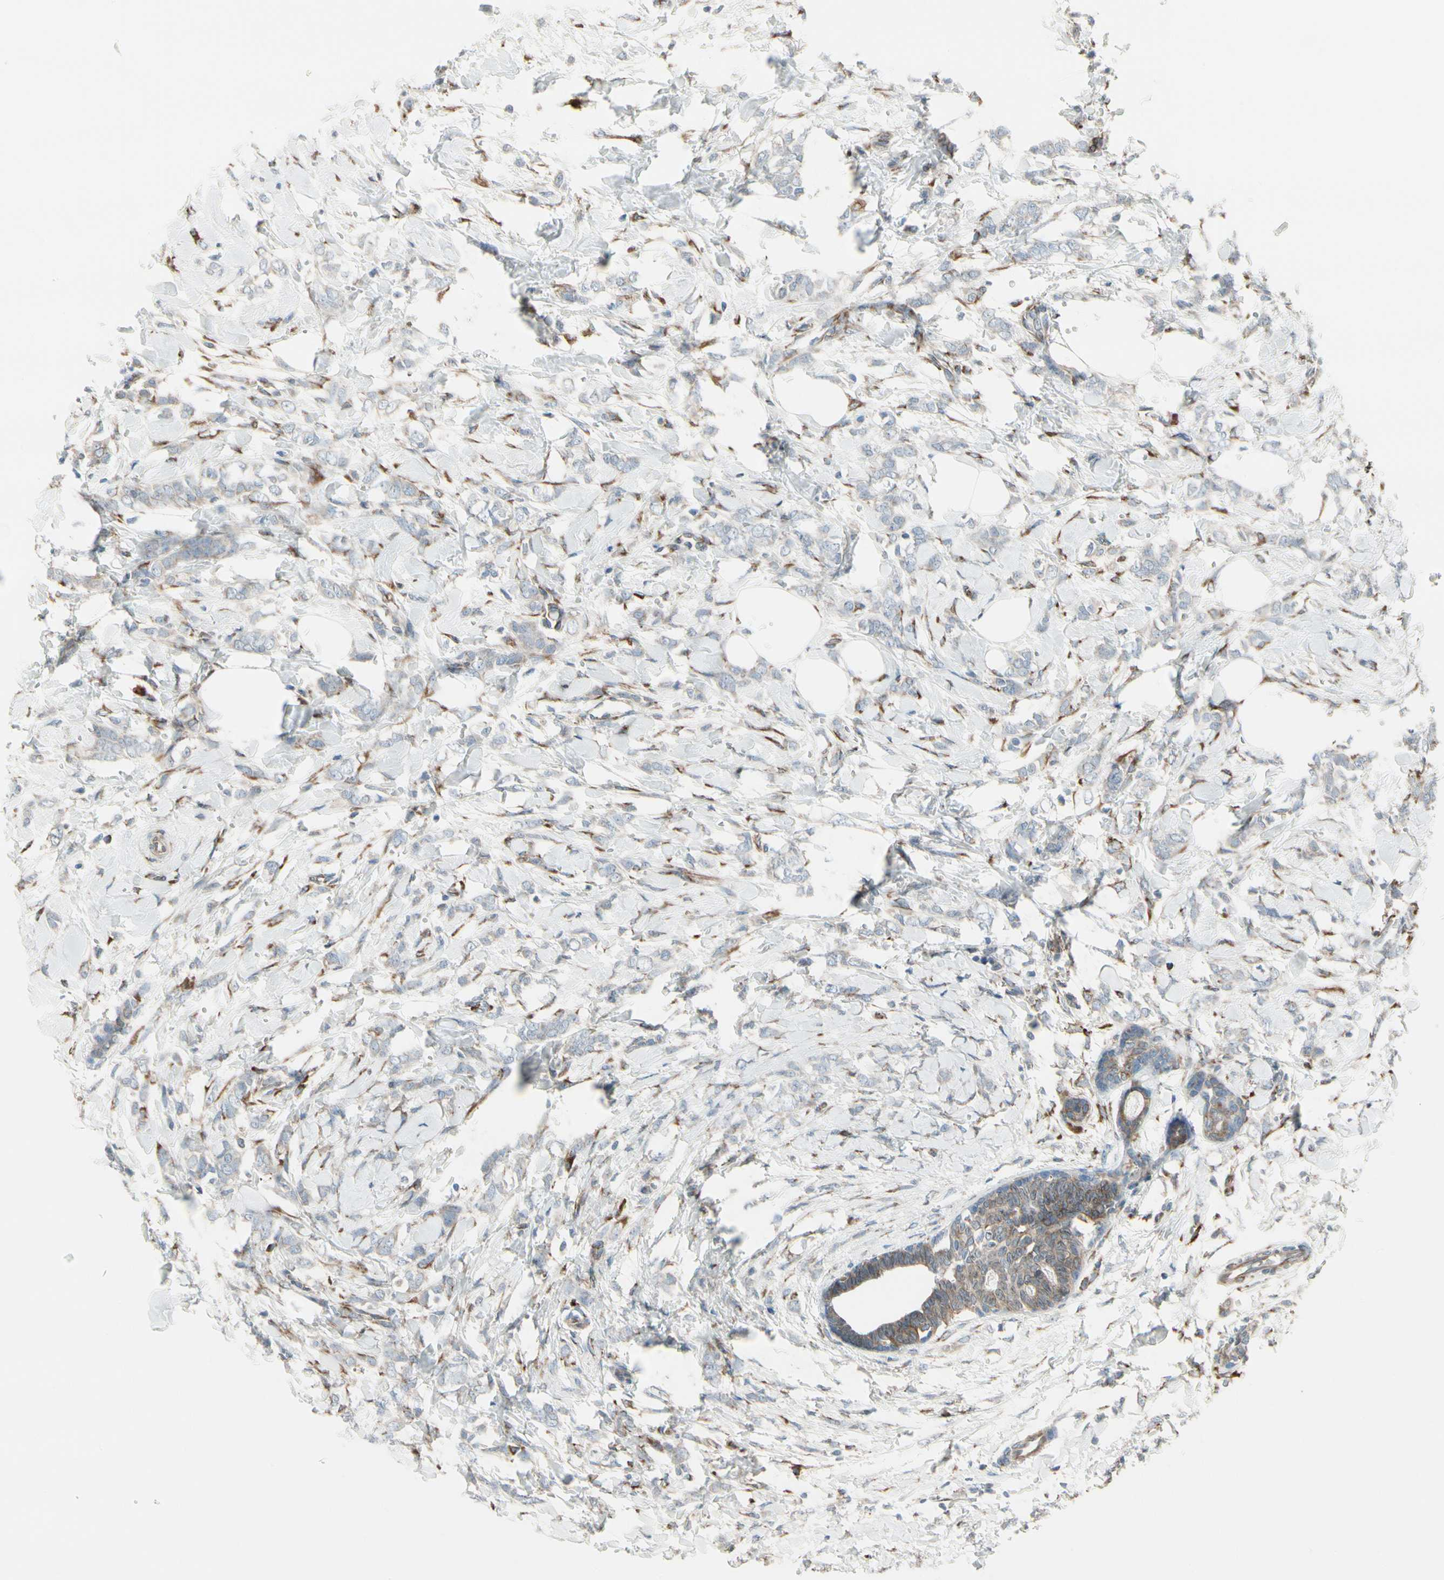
{"staining": {"intensity": "weak", "quantity": "<25%", "location": "cytoplasmic/membranous"}, "tissue": "breast cancer", "cell_type": "Tumor cells", "image_type": "cancer", "snomed": [{"axis": "morphology", "description": "Lobular carcinoma, in situ"}, {"axis": "morphology", "description": "Lobular carcinoma"}, {"axis": "topography", "description": "Breast"}], "caption": "The micrograph displays no staining of tumor cells in breast cancer (lobular carcinoma). (IHC, brightfield microscopy, high magnification).", "gene": "FNDC3A", "patient": {"sex": "female", "age": 41}}